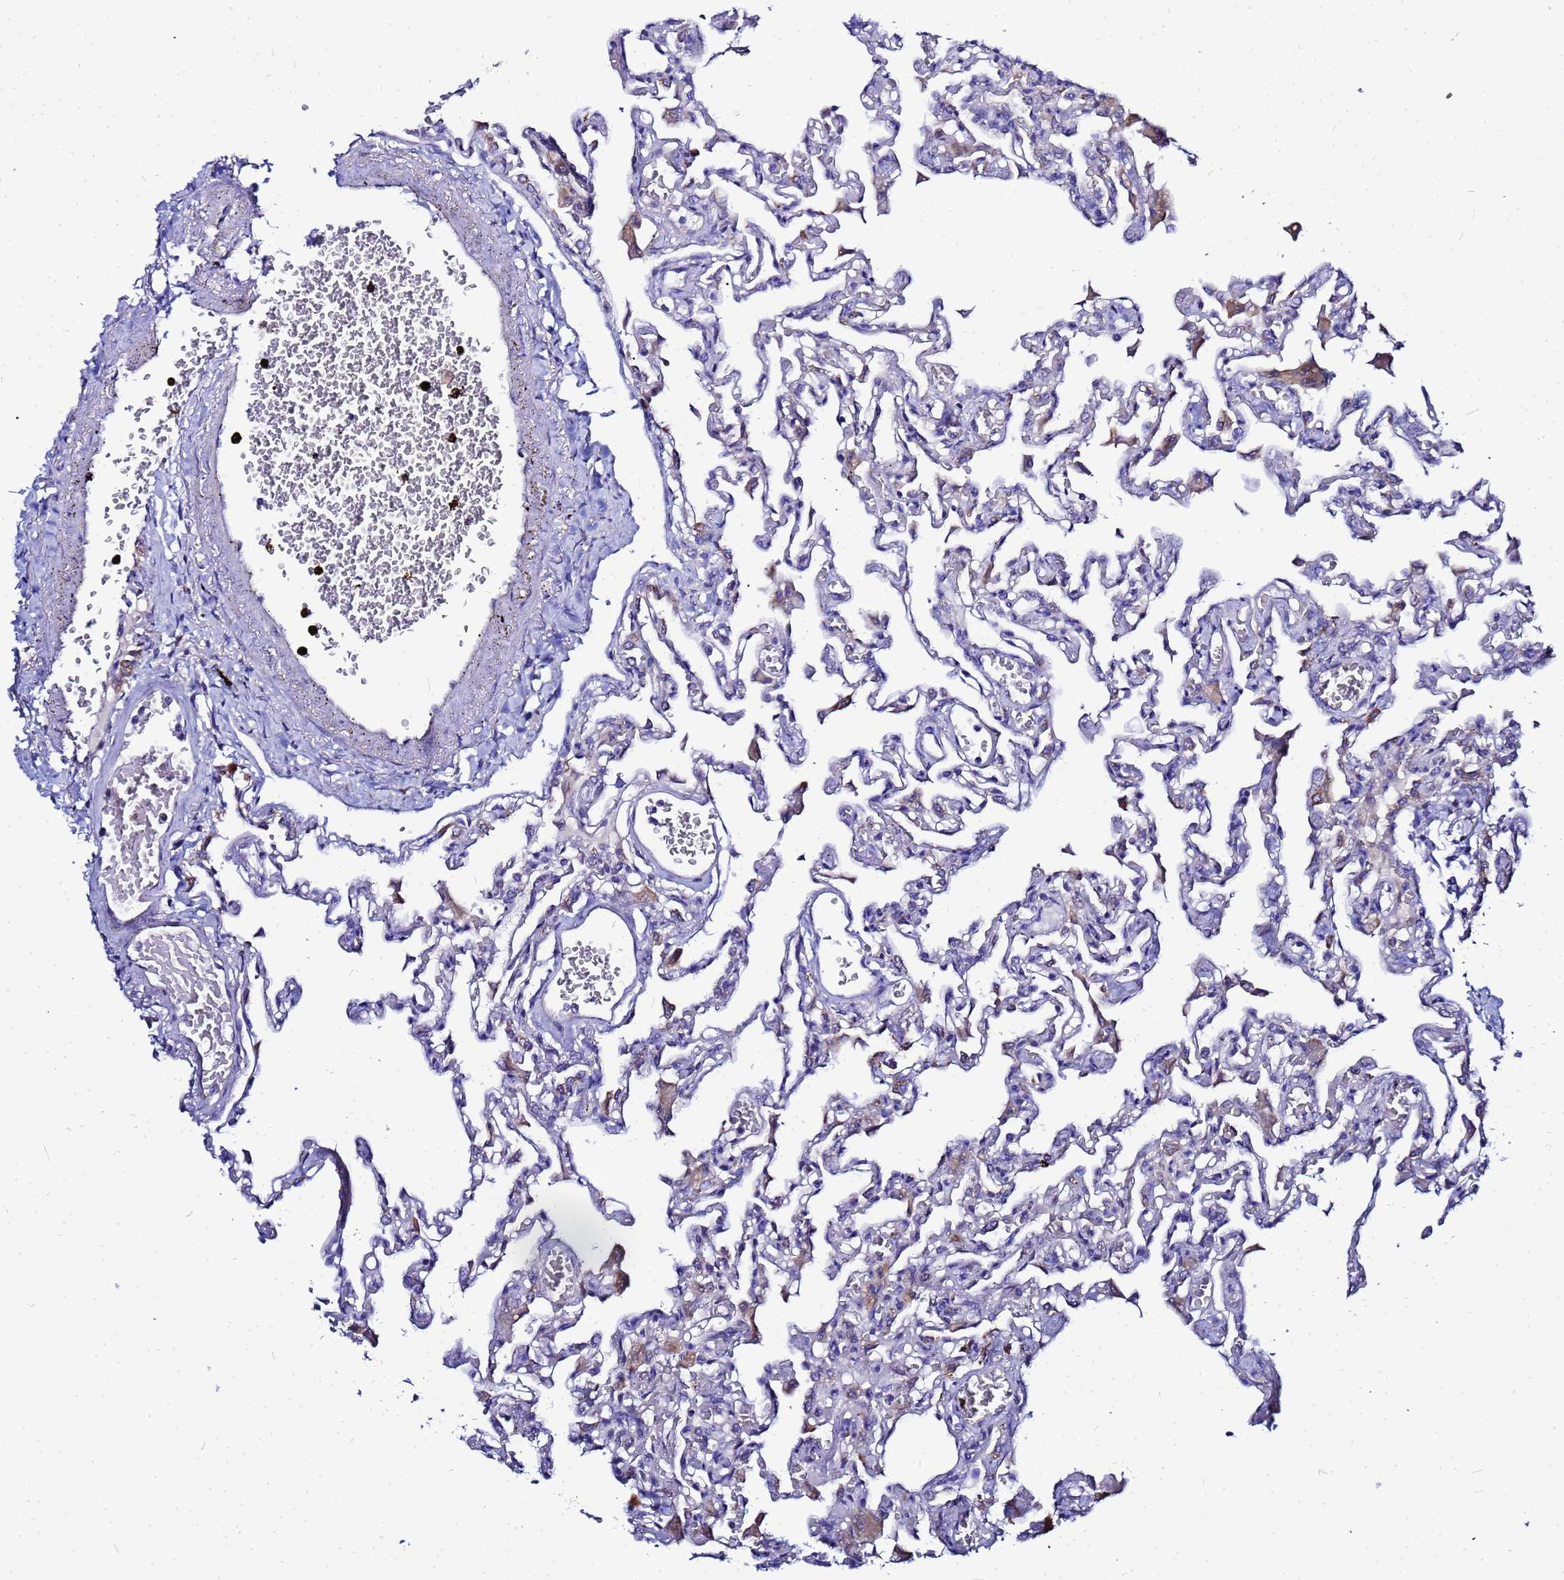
{"staining": {"intensity": "weak", "quantity": "<25%", "location": "cytoplasmic/membranous"}, "tissue": "lung", "cell_type": "Alveolar cells", "image_type": "normal", "snomed": [{"axis": "morphology", "description": "Normal tissue, NOS"}, {"axis": "topography", "description": "Bronchus"}, {"axis": "topography", "description": "Lung"}], "caption": "Alveolar cells are negative for brown protein staining in unremarkable lung. (DAB (3,3'-diaminobenzidine) immunohistochemistry (IHC) visualized using brightfield microscopy, high magnification).", "gene": "FAHD2A", "patient": {"sex": "female", "age": 49}}